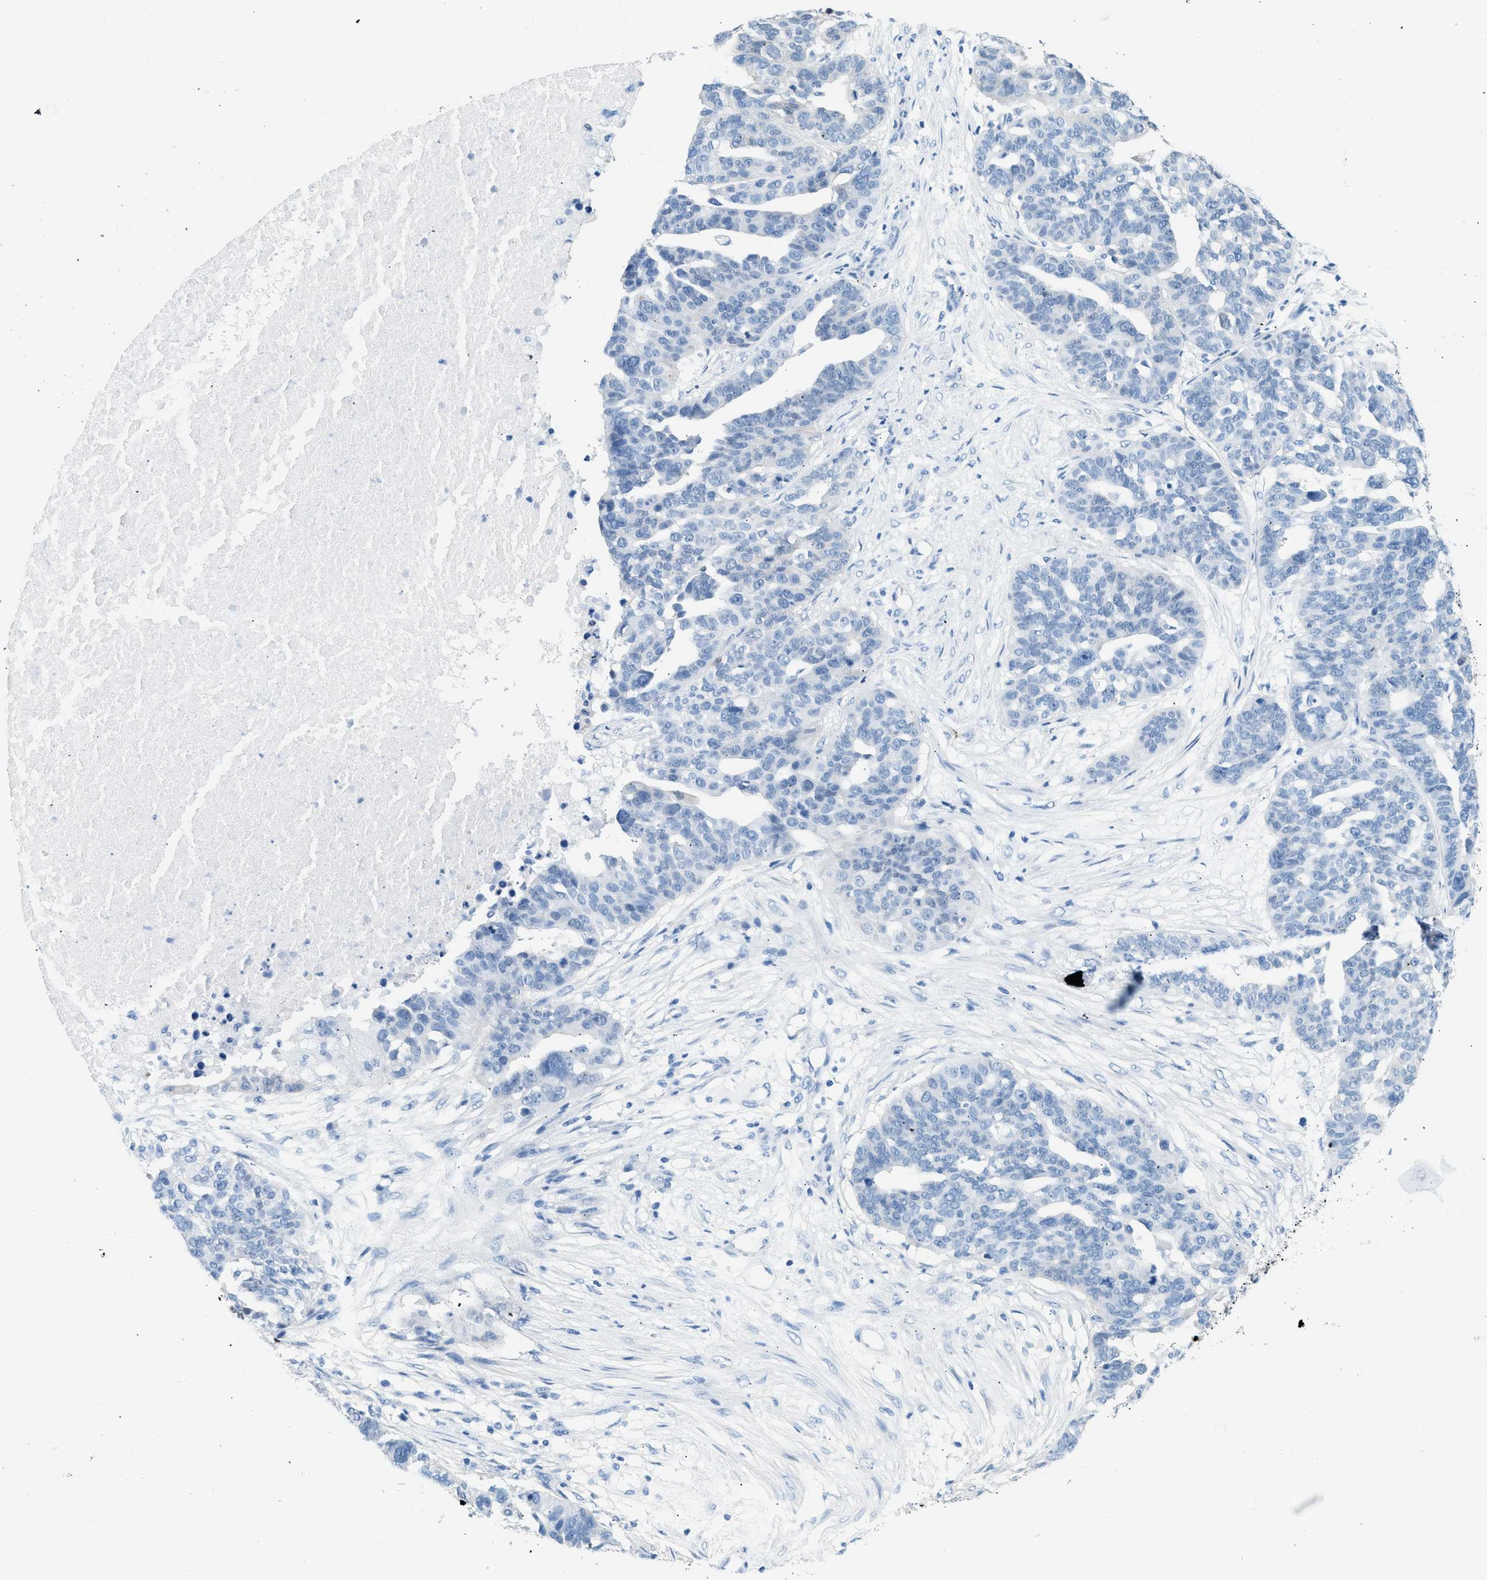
{"staining": {"intensity": "negative", "quantity": "none", "location": "none"}, "tissue": "ovarian cancer", "cell_type": "Tumor cells", "image_type": "cancer", "snomed": [{"axis": "morphology", "description": "Cystadenocarcinoma, serous, NOS"}, {"axis": "topography", "description": "Ovary"}], "caption": "Ovarian cancer was stained to show a protein in brown. There is no significant positivity in tumor cells. Brightfield microscopy of immunohistochemistry stained with DAB (brown) and hematoxylin (blue), captured at high magnification.", "gene": "SPAM1", "patient": {"sex": "female", "age": 59}}